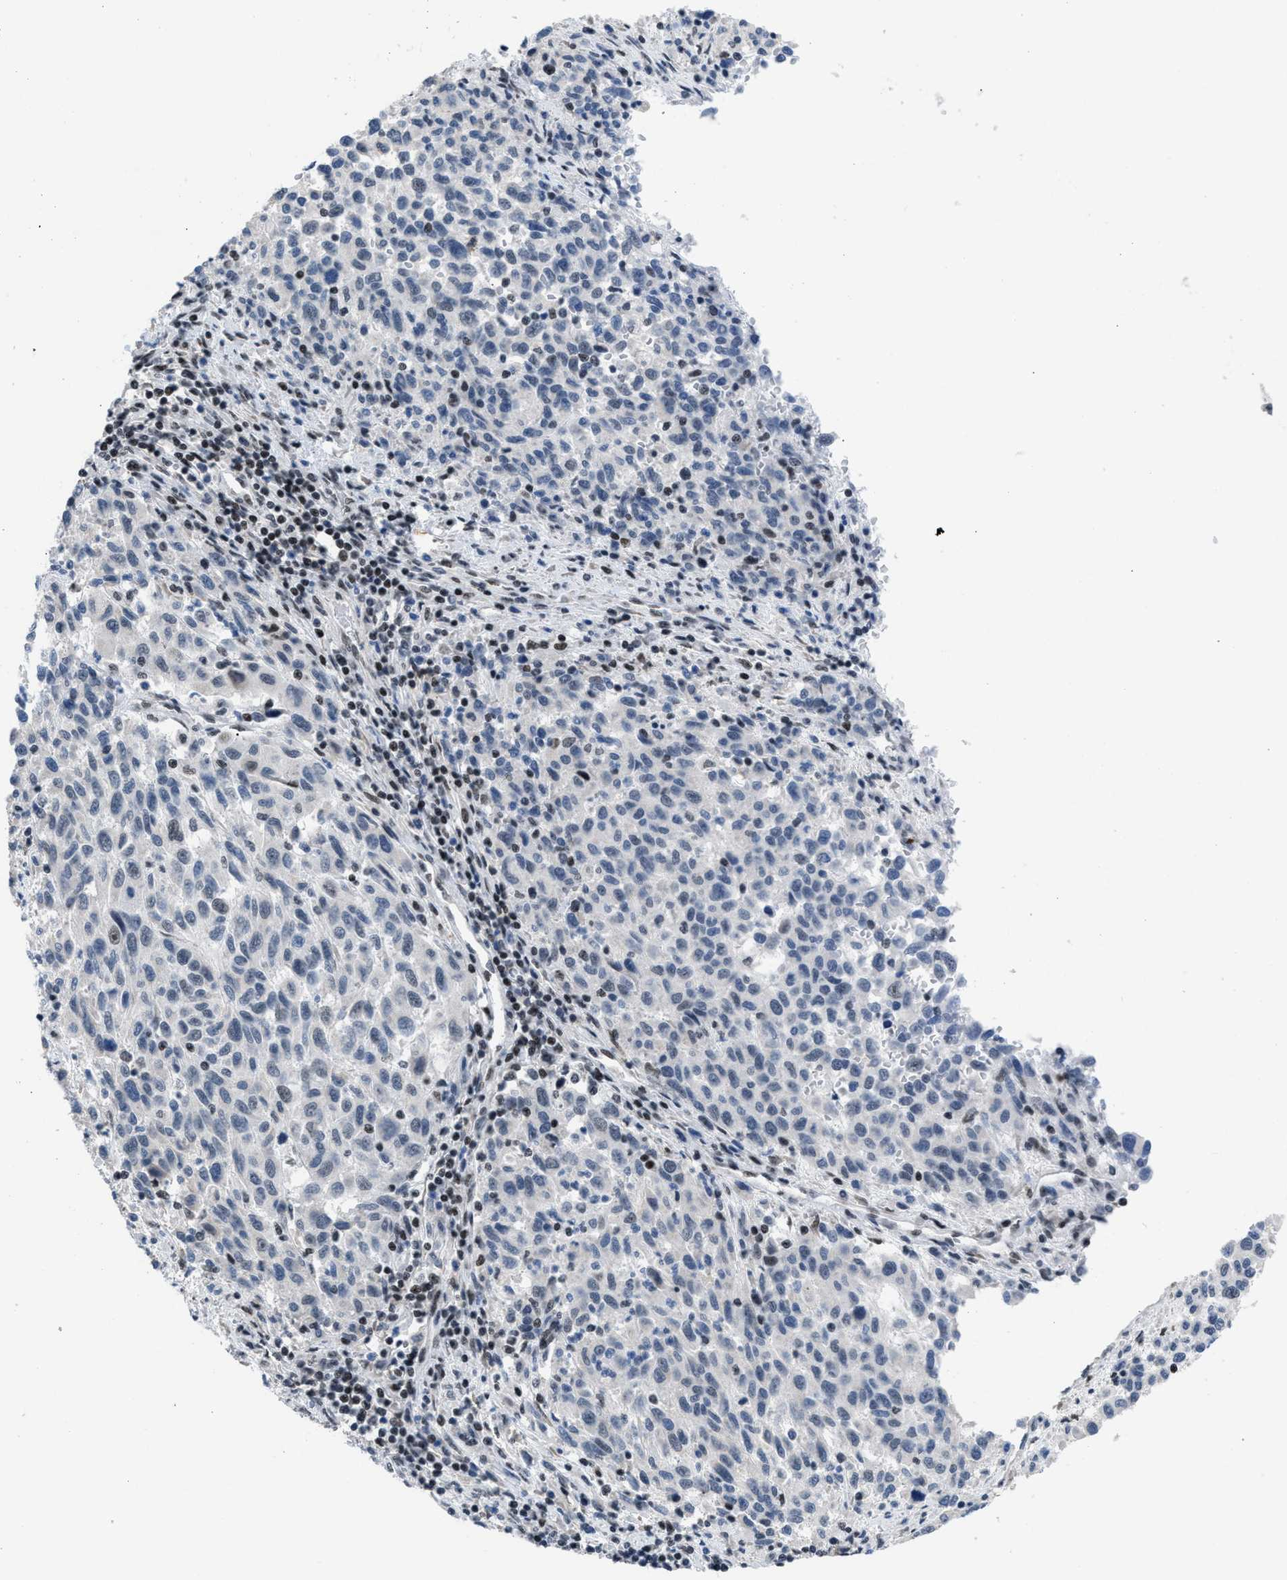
{"staining": {"intensity": "negative", "quantity": "none", "location": "none"}, "tissue": "melanoma", "cell_type": "Tumor cells", "image_type": "cancer", "snomed": [{"axis": "morphology", "description": "Malignant melanoma, Metastatic site"}, {"axis": "topography", "description": "Lymph node"}], "caption": "DAB (3,3'-diaminobenzidine) immunohistochemical staining of human melanoma reveals no significant positivity in tumor cells. The staining was performed using DAB to visualize the protein expression in brown, while the nuclei were stained in blue with hematoxylin (Magnification: 20x).", "gene": "TERF2IP", "patient": {"sex": "male", "age": 61}}